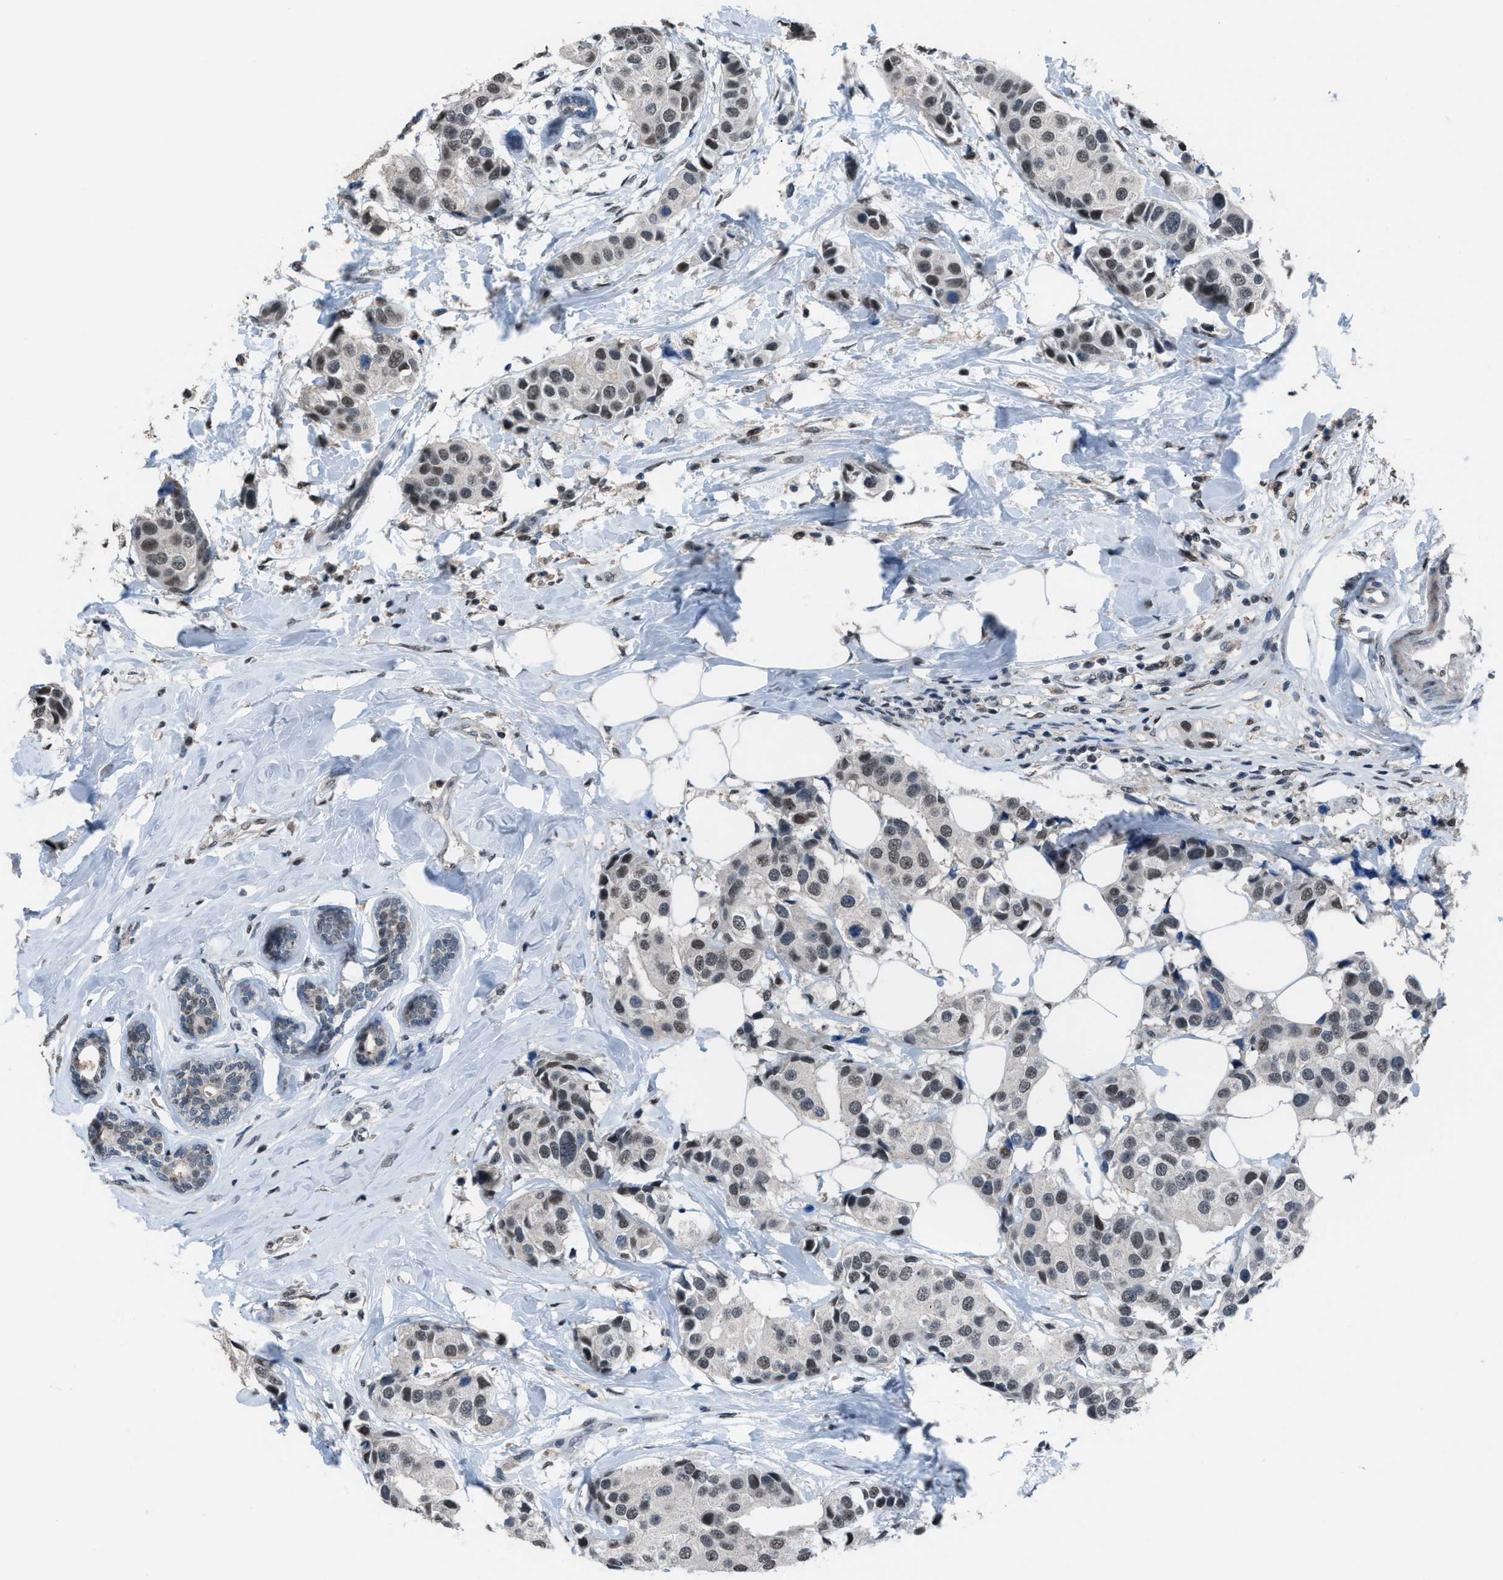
{"staining": {"intensity": "weak", "quantity": "25%-75%", "location": "nuclear"}, "tissue": "breast cancer", "cell_type": "Tumor cells", "image_type": "cancer", "snomed": [{"axis": "morphology", "description": "Normal tissue, NOS"}, {"axis": "morphology", "description": "Duct carcinoma"}, {"axis": "topography", "description": "Breast"}], "caption": "Breast cancer (intraductal carcinoma) stained for a protein exhibits weak nuclear positivity in tumor cells.", "gene": "ZNF276", "patient": {"sex": "female", "age": 39}}